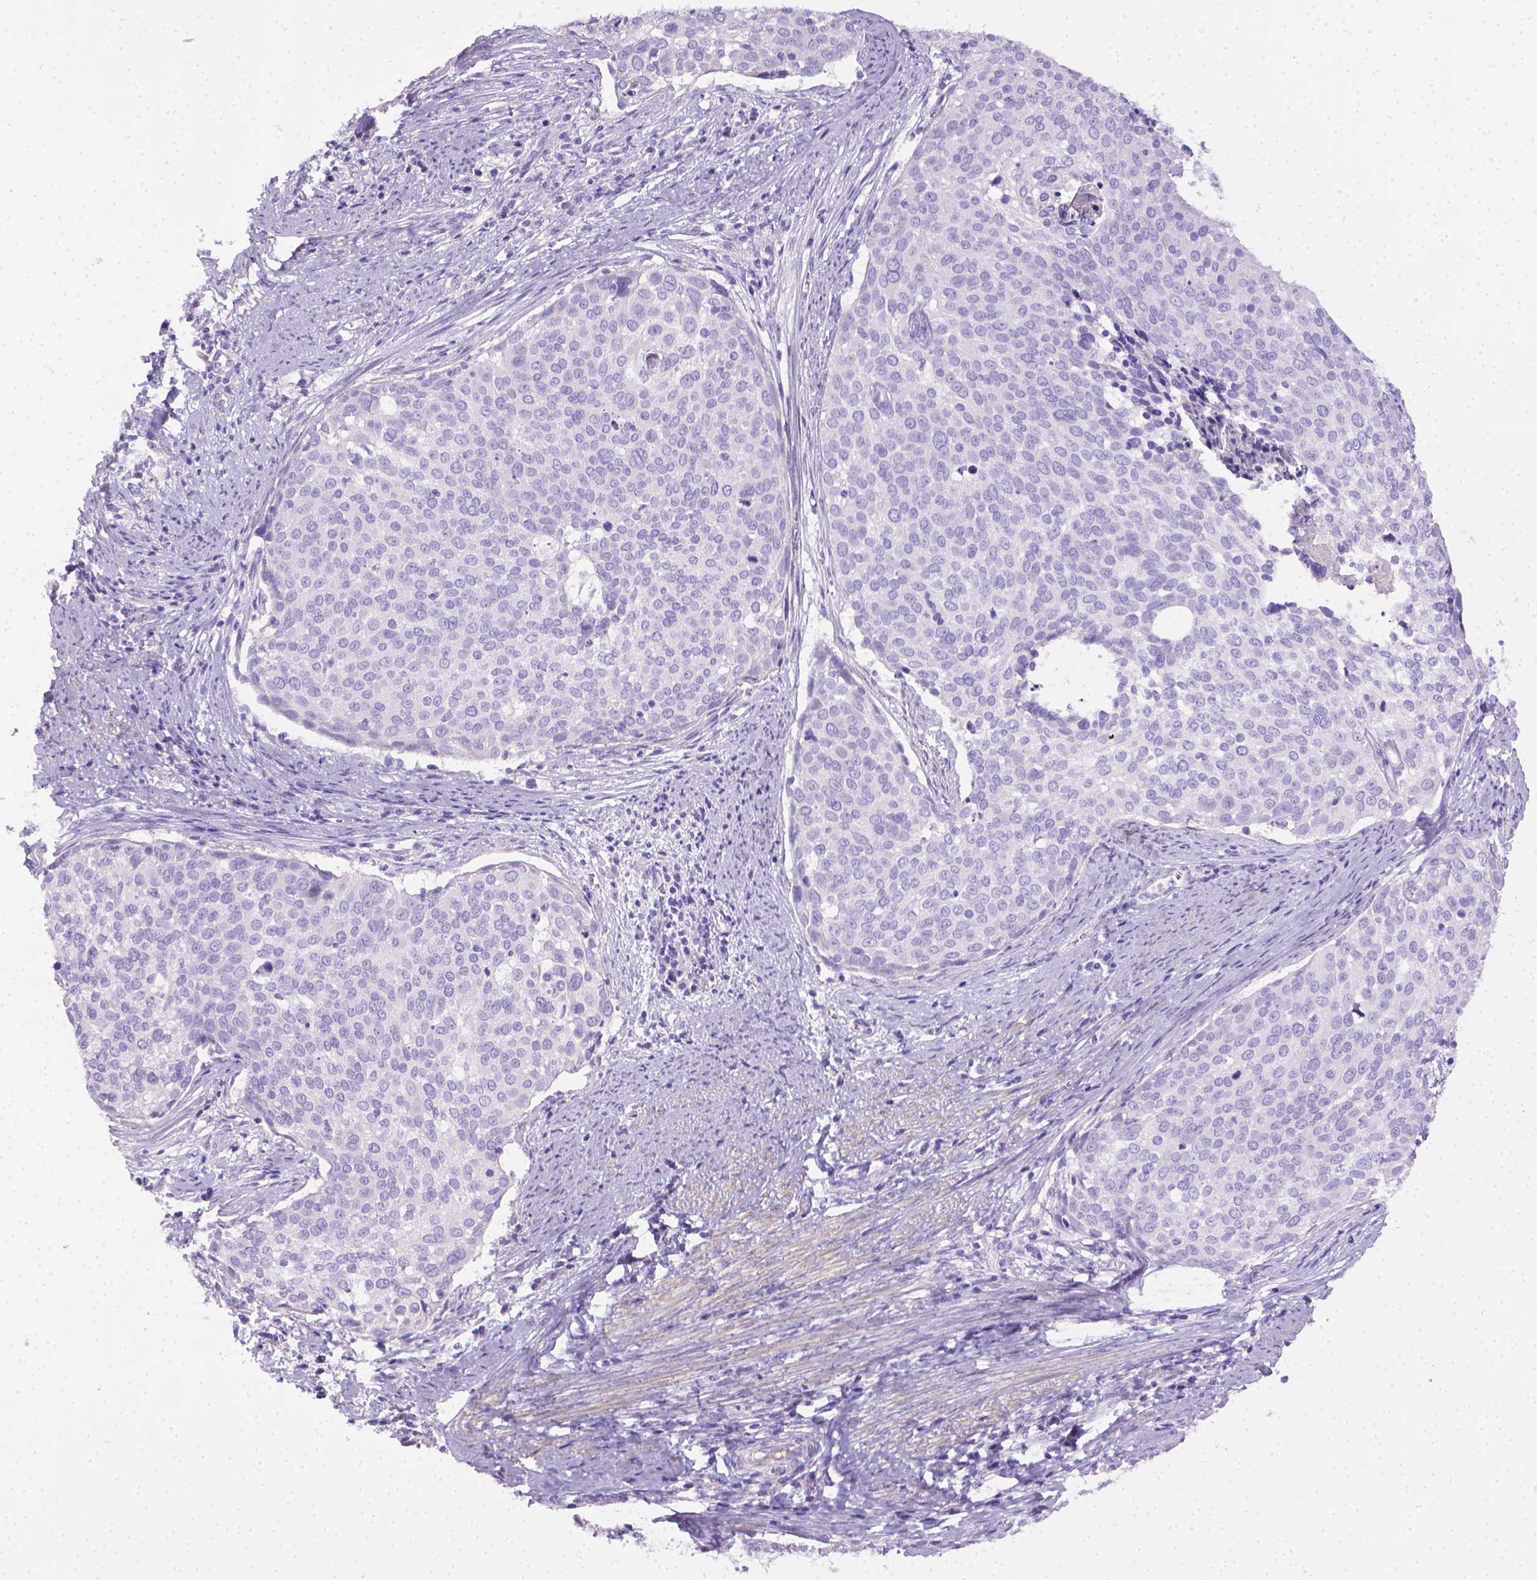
{"staining": {"intensity": "negative", "quantity": "none", "location": "none"}, "tissue": "cervical cancer", "cell_type": "Tumor cells", "image_type": "cancer", "snomed": [{"axis": "morphology", "description": "Squamous cell carcinoma, NOS"}, {"axis": "topography", "description": "Cervix"}], "caption": "Protein analysis of cervical cancer (squamous cell carcinoma) shows no significant staining in tumor cells.", "gene": "PNMA2", "patient": {"sex": "female", "age": 39}}